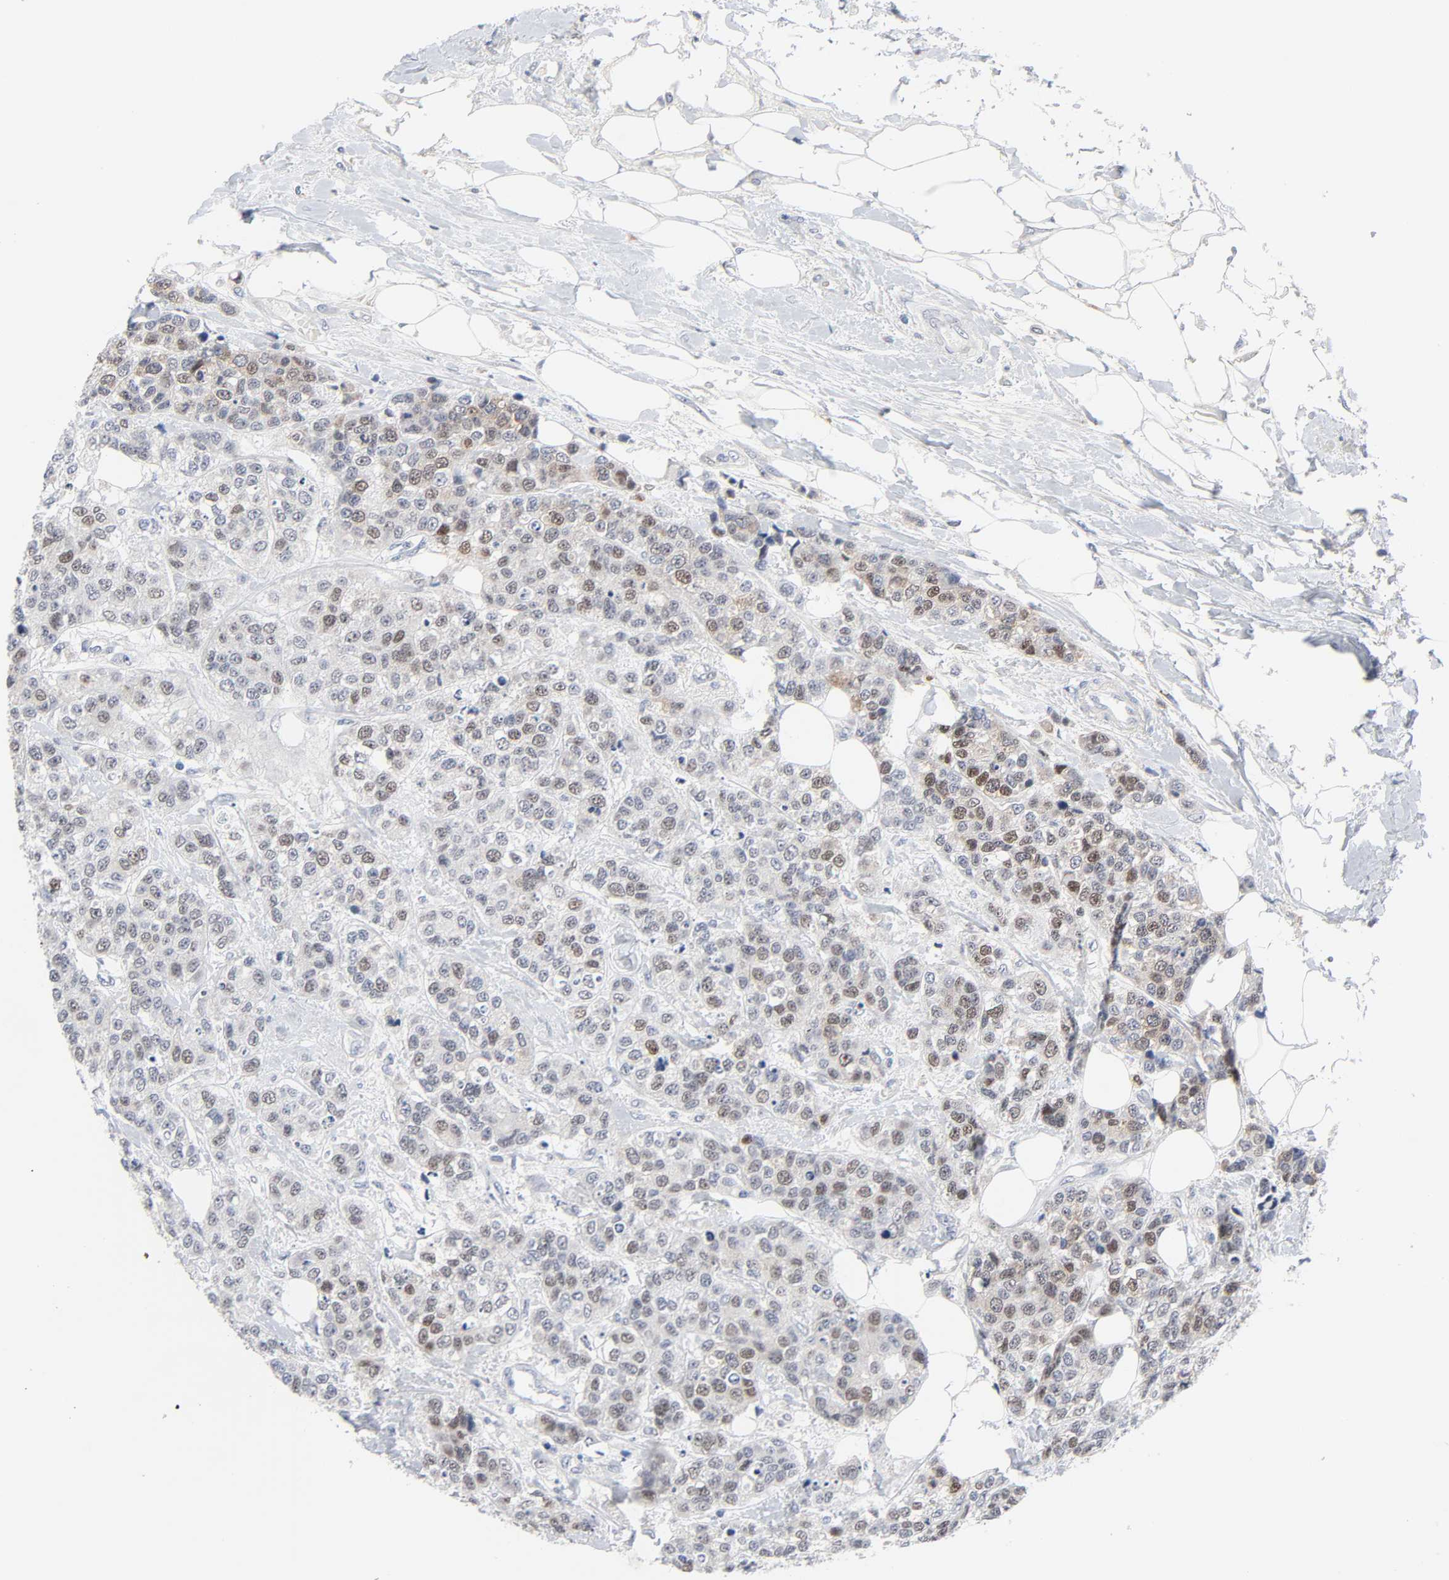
{"staining": {"intensity": "weak", "quantity": "25%-75%", "location": "nuclear"}, "tissue": "breast cancer", "cell_type": "Tumor cells", "image_type": "cancer", "snomed": [{"axis": "morphology", "description": "Duct carcinoma"}, {"axis": "topography", "description": "Breast"}], "caption": "A micrograph of breast infiltrating ductal carcinoma stained for a protein exhibits weak nuclear brown staining in tumor cells.", "gene": "WEE1", "patient": {"sex": "female", "age": 51}}